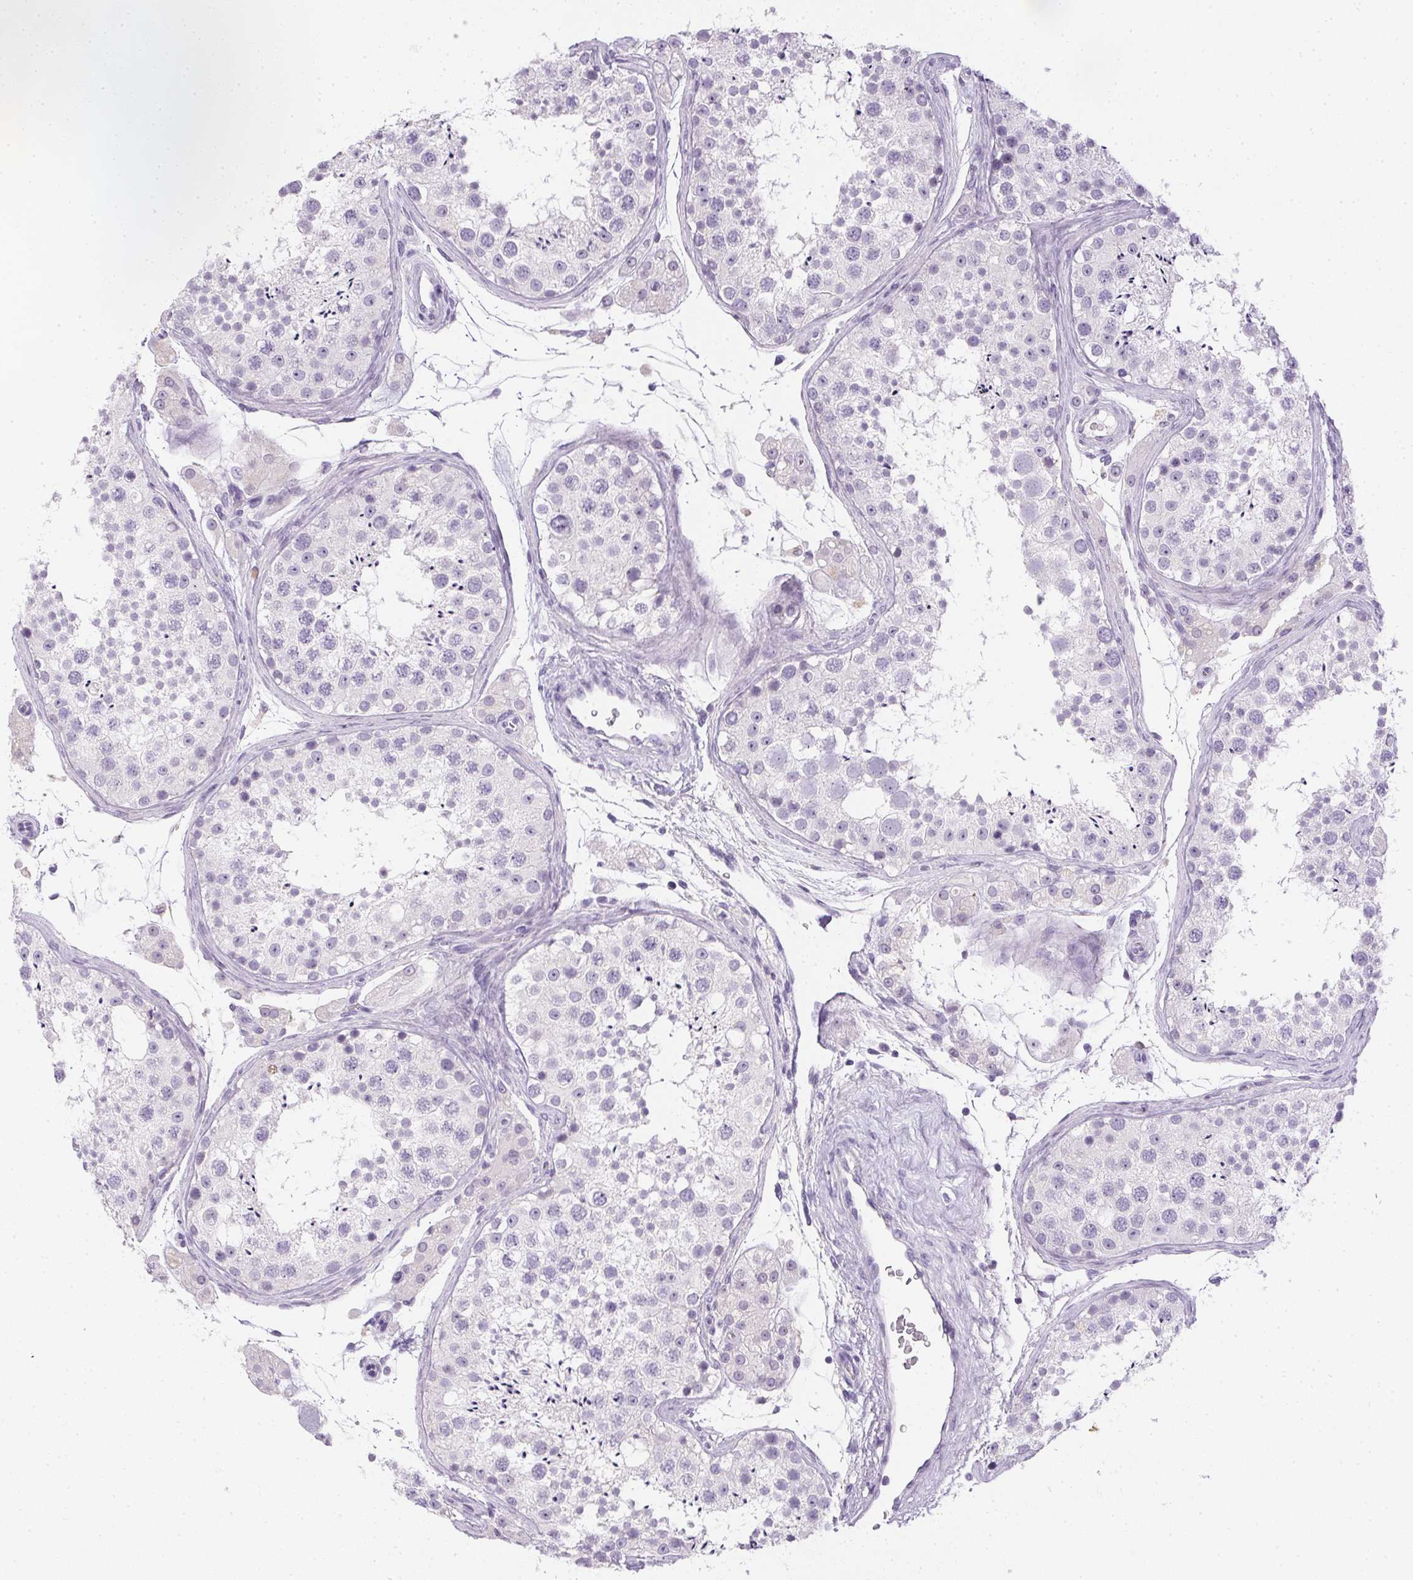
{"staining": {"intensity": "negative", "quantity": "none", "location": "none"}, "tissue": "testis", "cell_type": "Cells in seminiferous ducts", "image_type": "normal", "snomed": [{"axis": "morphology", "description": "Normal tissue, NOS"}, {"axis": "topography", "description": "Testis"}], "caption": "IHC micrograph of benign human testis stained for a protein (brown), which displays no expression in cells in seminiferous ducts.", "gene": "PPY", "patient": {"sex": "male", "age": 41}}